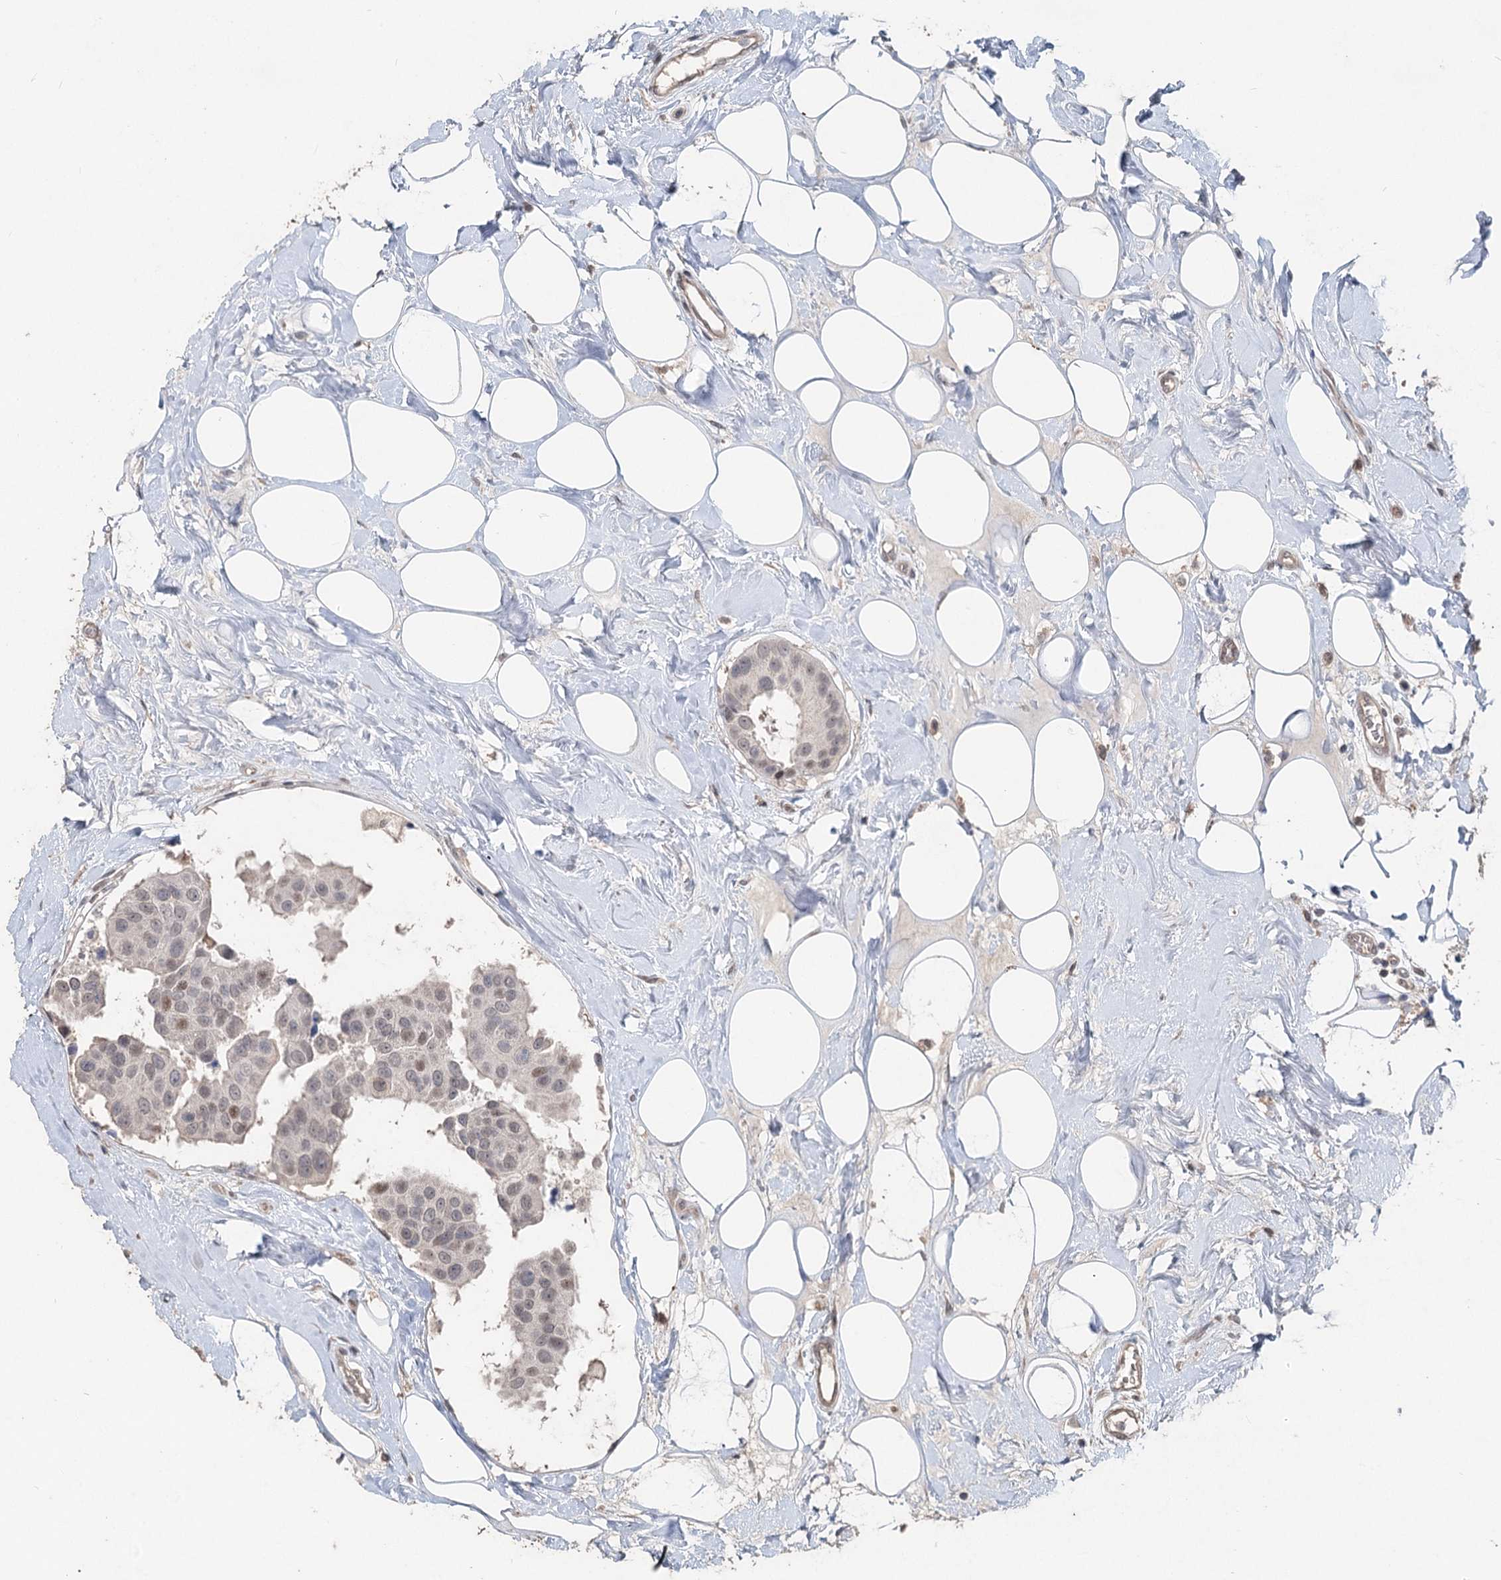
{"staining": {"intensity": "weak", "quantity": "<25%", "location": "nuclear"}, "tissue": "breast cancer", "cell_type": "Tumor cells", "image_type": "cancer", "snomed": [{"axis": "morphology", "description": "Normal tissue, NOS"}, {"axis": "morphology", "description": "Duct carcinoma"}, {"axis": "topography", "description": "Breast"}], "caption": "Immunohistochemistry of breast cancer demonstrates no expression in tumor cells.", "gene": "FBXO7", "patient": {"sex": "female", "age": 39}}